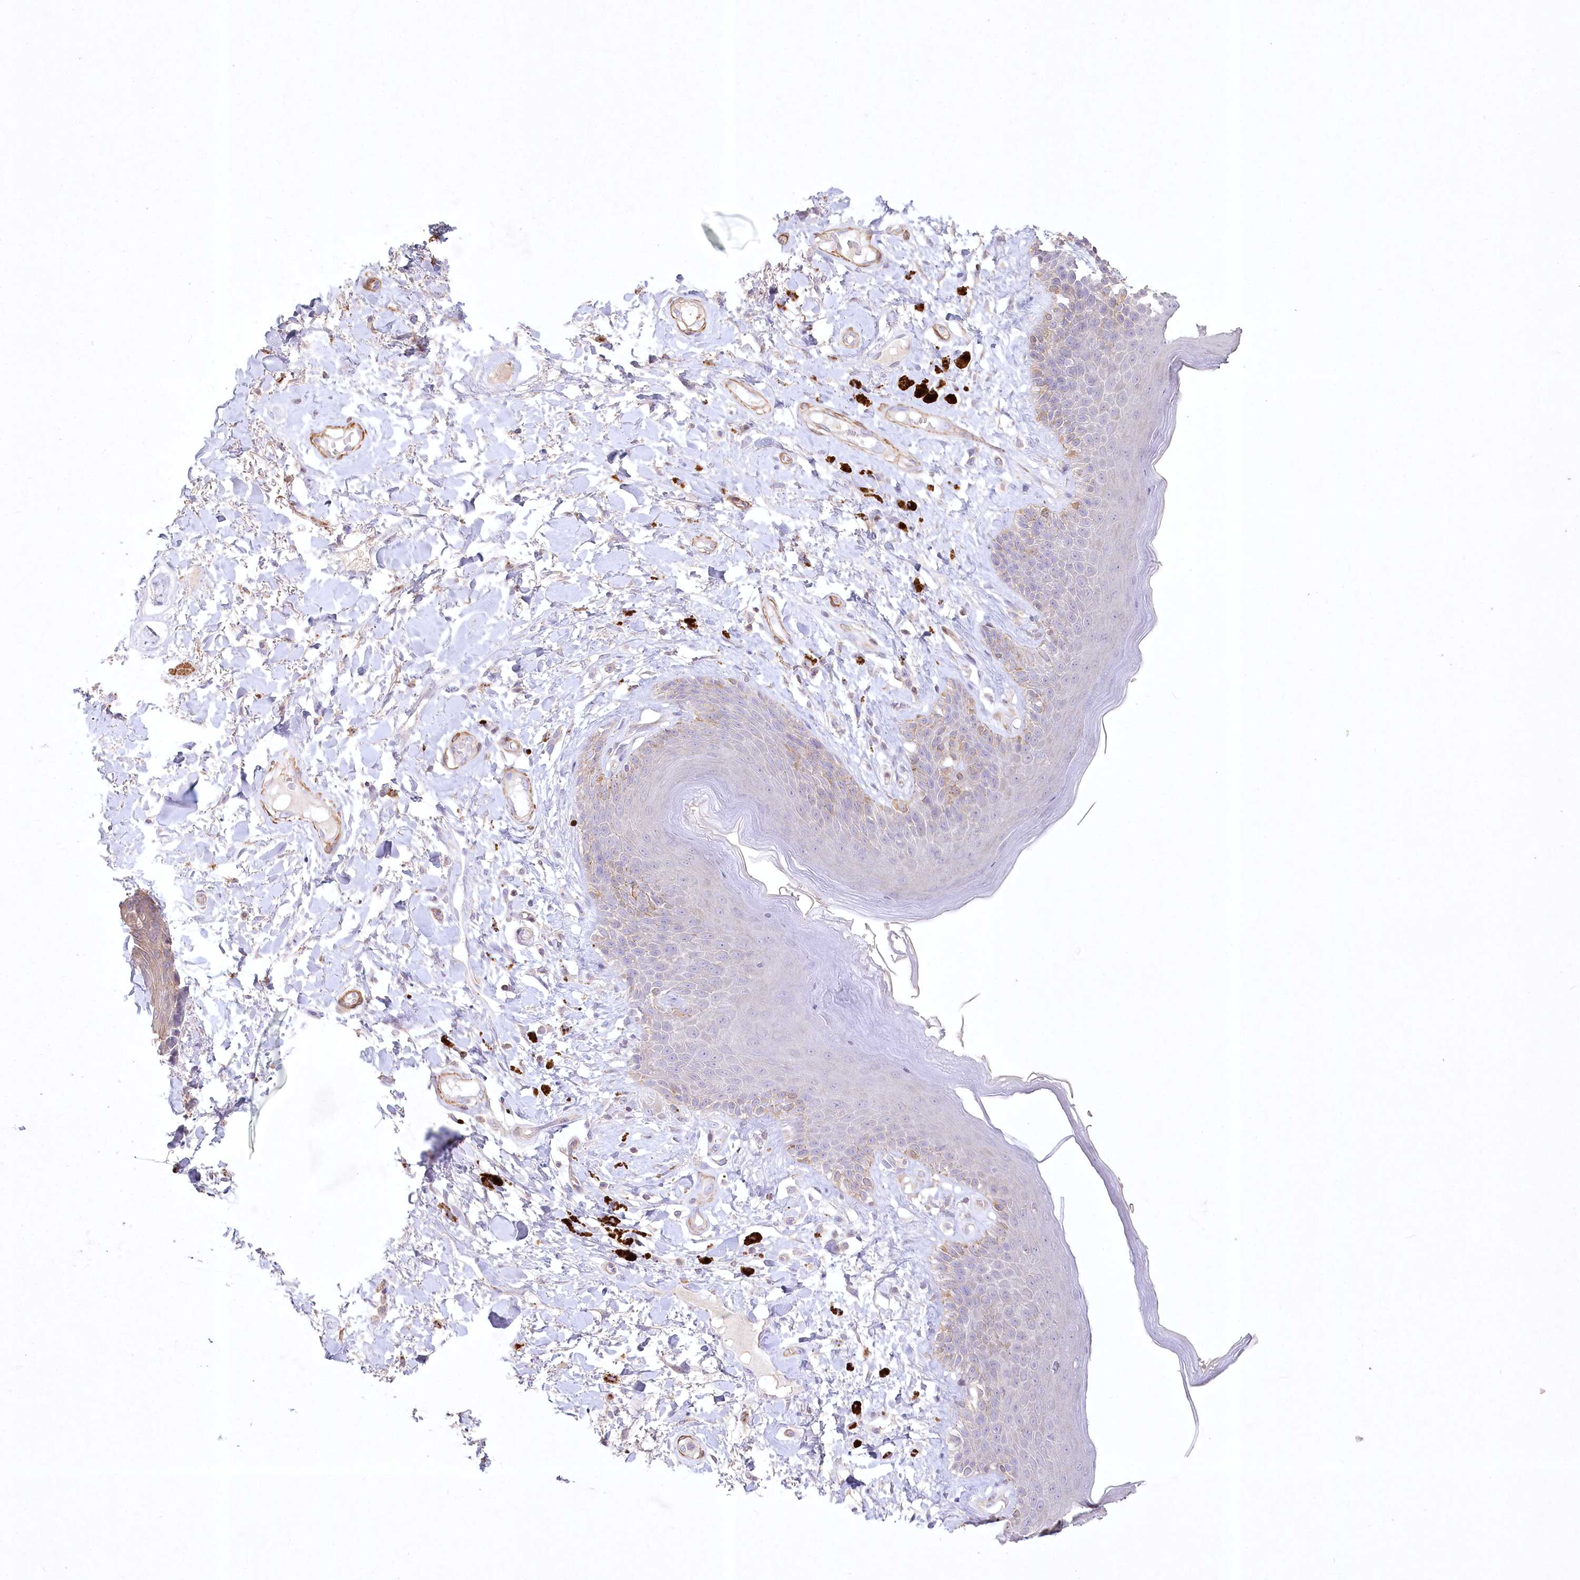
{"staining": {"intensity": "moderate", "quantity": "<25%", "location": "cytoplasmic/membranous"}, "tissue": "skin", "cell_type": "Epidermal cells", "image_type": "normal", "snomed": [{"axis": "morphology", "description": "Normal tissue, NOS"}, {"axis": "topography", "description": "Anal"}], "caption": "This histopathology image displays immunohistochemistry staining of normal skin, with low moderate cytoplasmic/membranous positivity in about <25% of epidermal cells.", "gene": "INPP4B", "patient": {"sex": "female", "age": 78}}